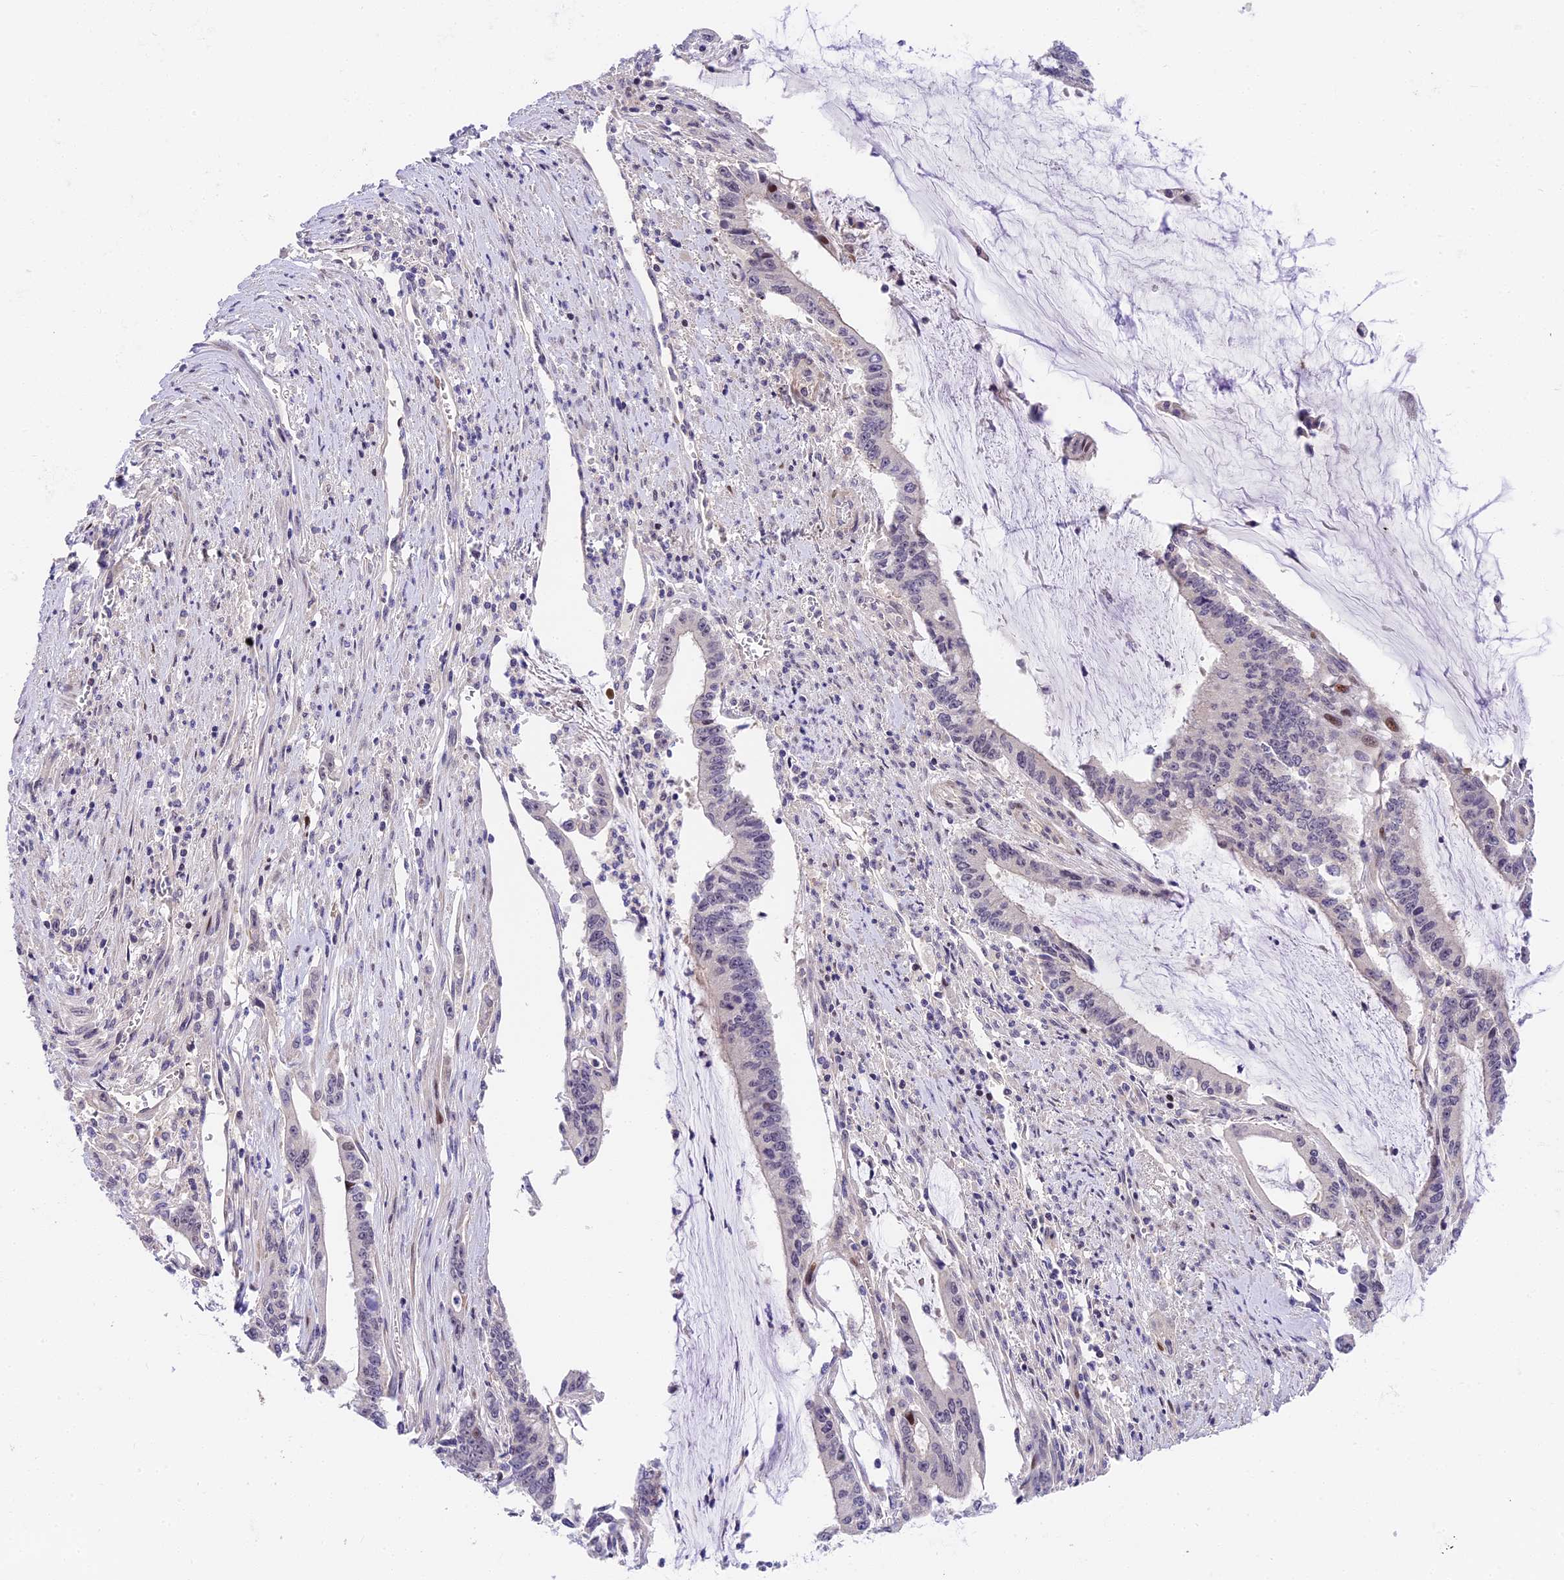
{"staining": {"intensity": "moderate", "quantity": "<25%", "location": "nuclear"}, "tissue": "pancreatic cancer", "cell_type": "Tumor cells", "image_type": "cancer", "snomed": [{"axis": "morphology", "description": "Adenocarcinoma, NOS"}, {"axis": "topography", "description": "Pancreas"}], "caption": "This is an image of immunohistochemistry (IHC) staining of adenocarcinoma (pancreatic), which shows moderate staining in the nuclear of tumor cells.", "gene": "MIDN", "patient": {"sex": "female", "age": 50}}